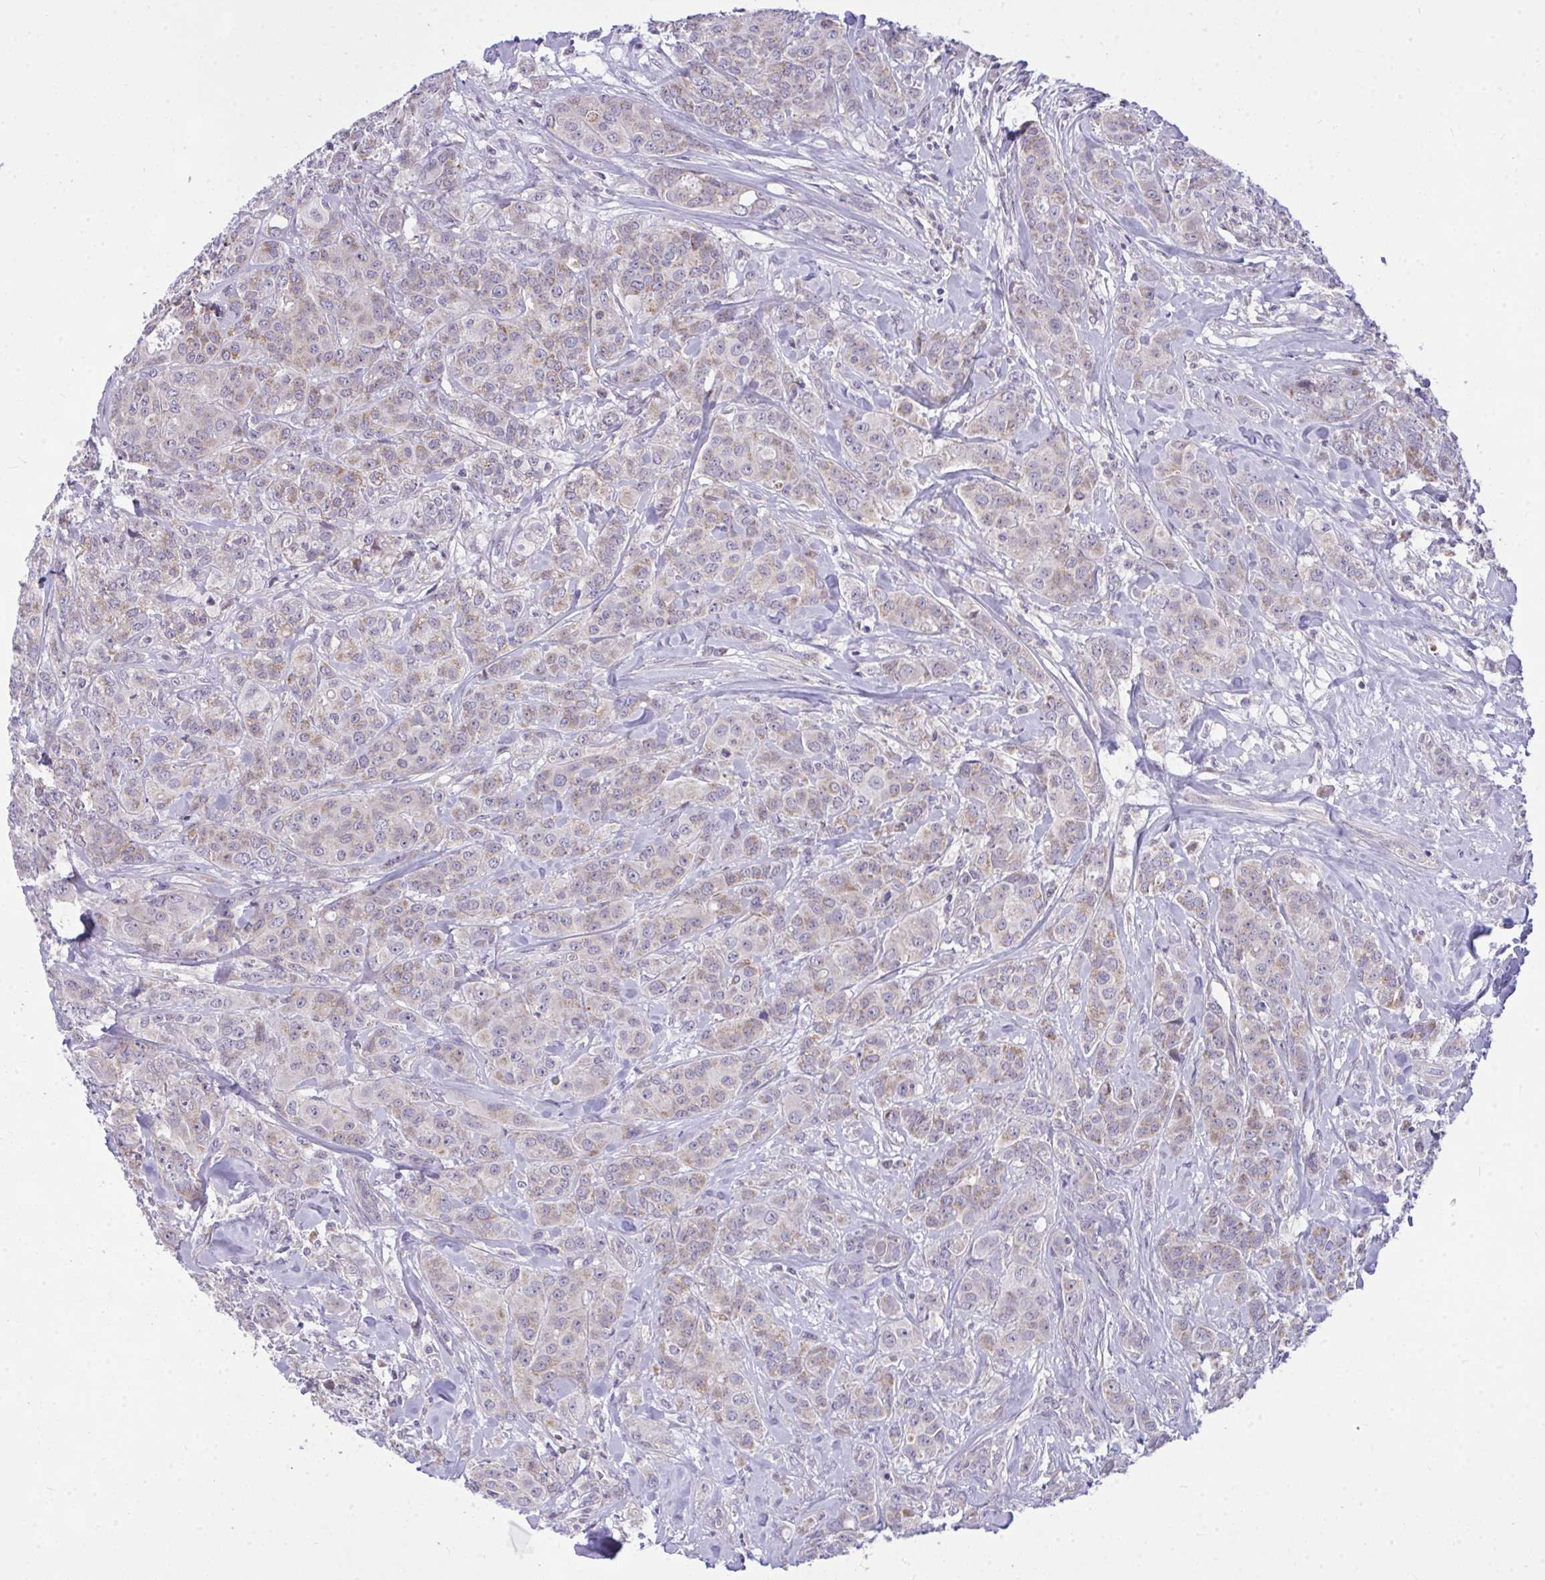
{"staining": {"intensity": "negative", "quantity": "none", "location": "none"}, "tissue": "breast cancer", "cell_type": "Tumor cells", "image_type": "cancer", "snomed": [{"axis": "morphology", "description": "Normal tissue, NOS"}, {"axis": "morphology", "description": "Duct carcinoma"}, {"axis": "topography", "description": "Breast"}], "caption": "Tumor cells are negative for protein expression in human breast cancer.", "gene": "CEP63", "patient": {"sex": "female", "age": 43}}